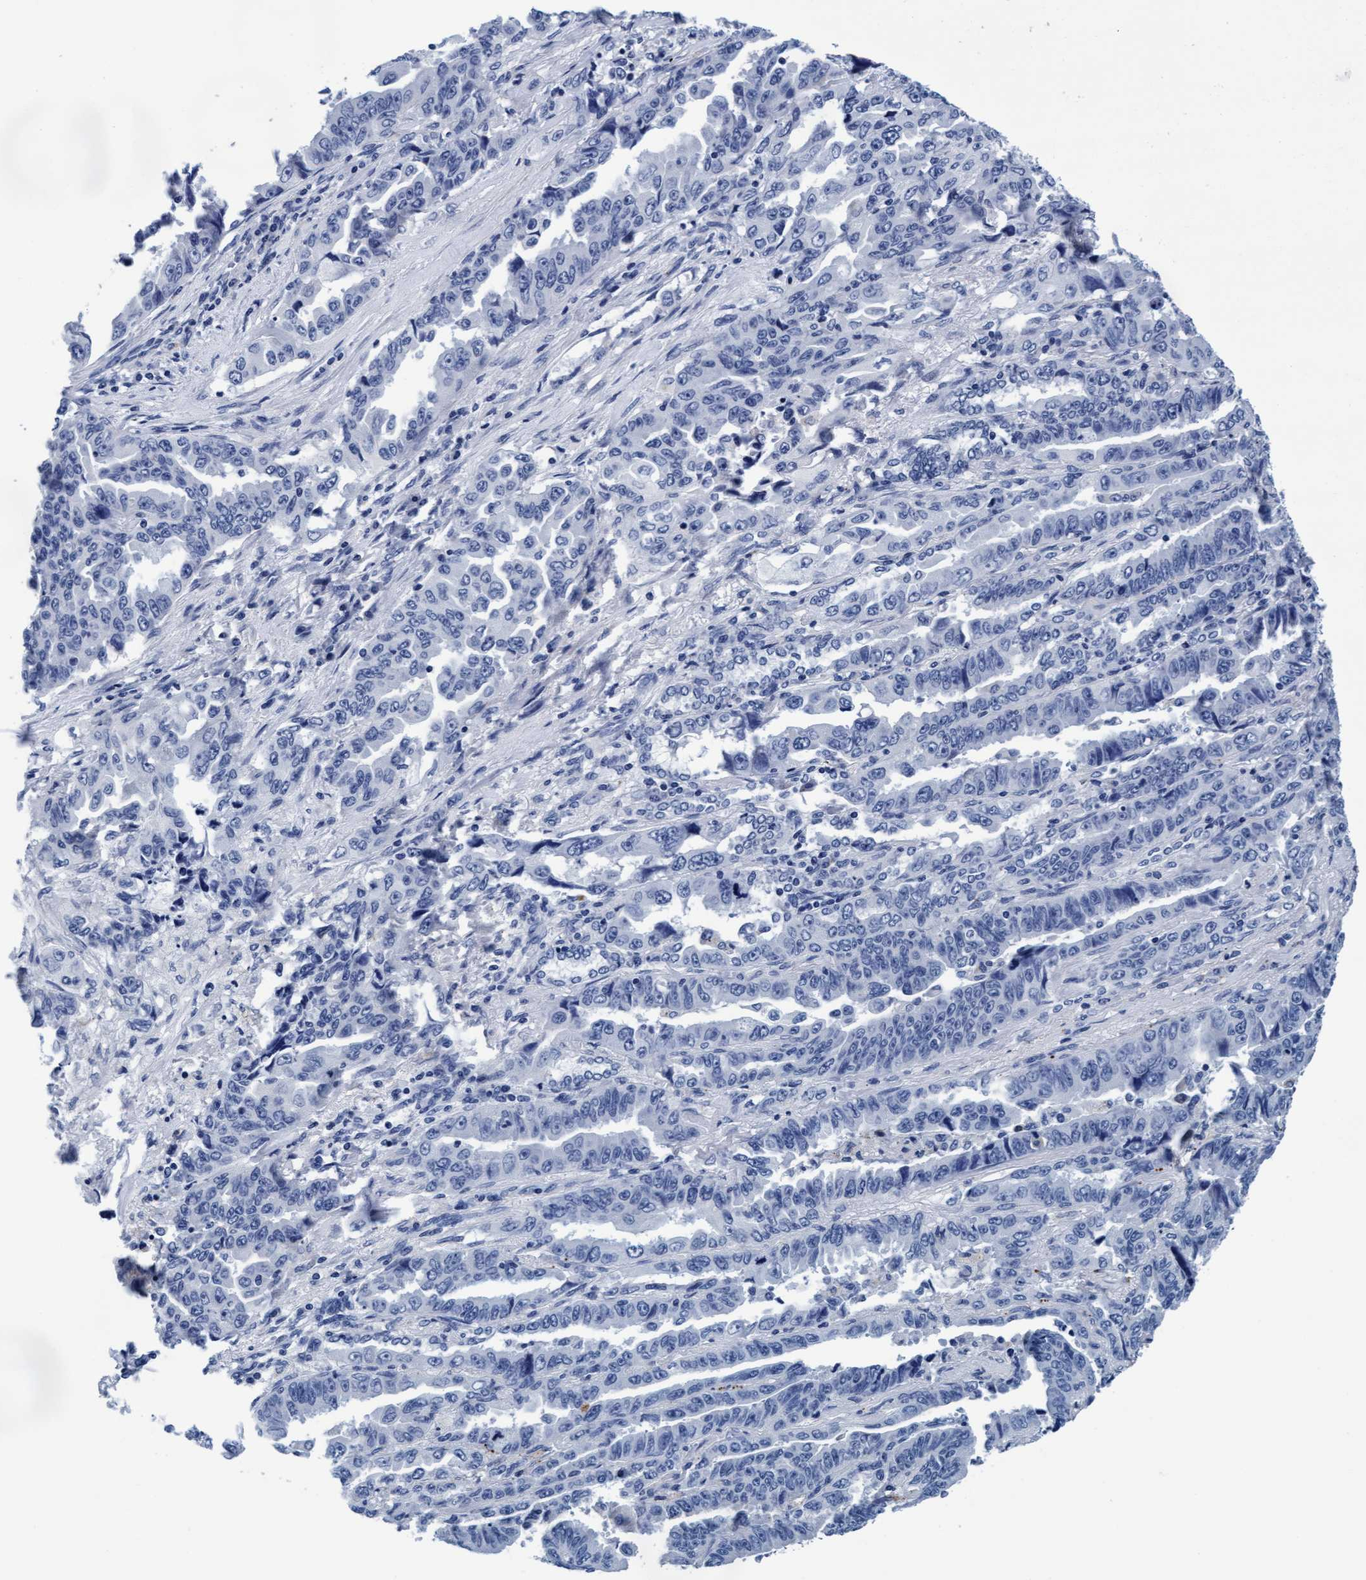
{"staining": {"intensity": "negative", "quantity": "none", "location": "none"}, "tissue": "lung cancer", "cell_type": "Tumor cells", "image_type": "cancer", "snomed": [{"axis": "morphology", "description": "Adenocarcinoma, NOS"}, {"axis": "topography", "description": "Lung"}], "caption": "High power microscopy photomicrograph of an IHC photomicrograph of lung cancer, revealing no significant staining in tumor cells.", "gene": "ARSG", "patient": {"sex": "female", "age": 51}}